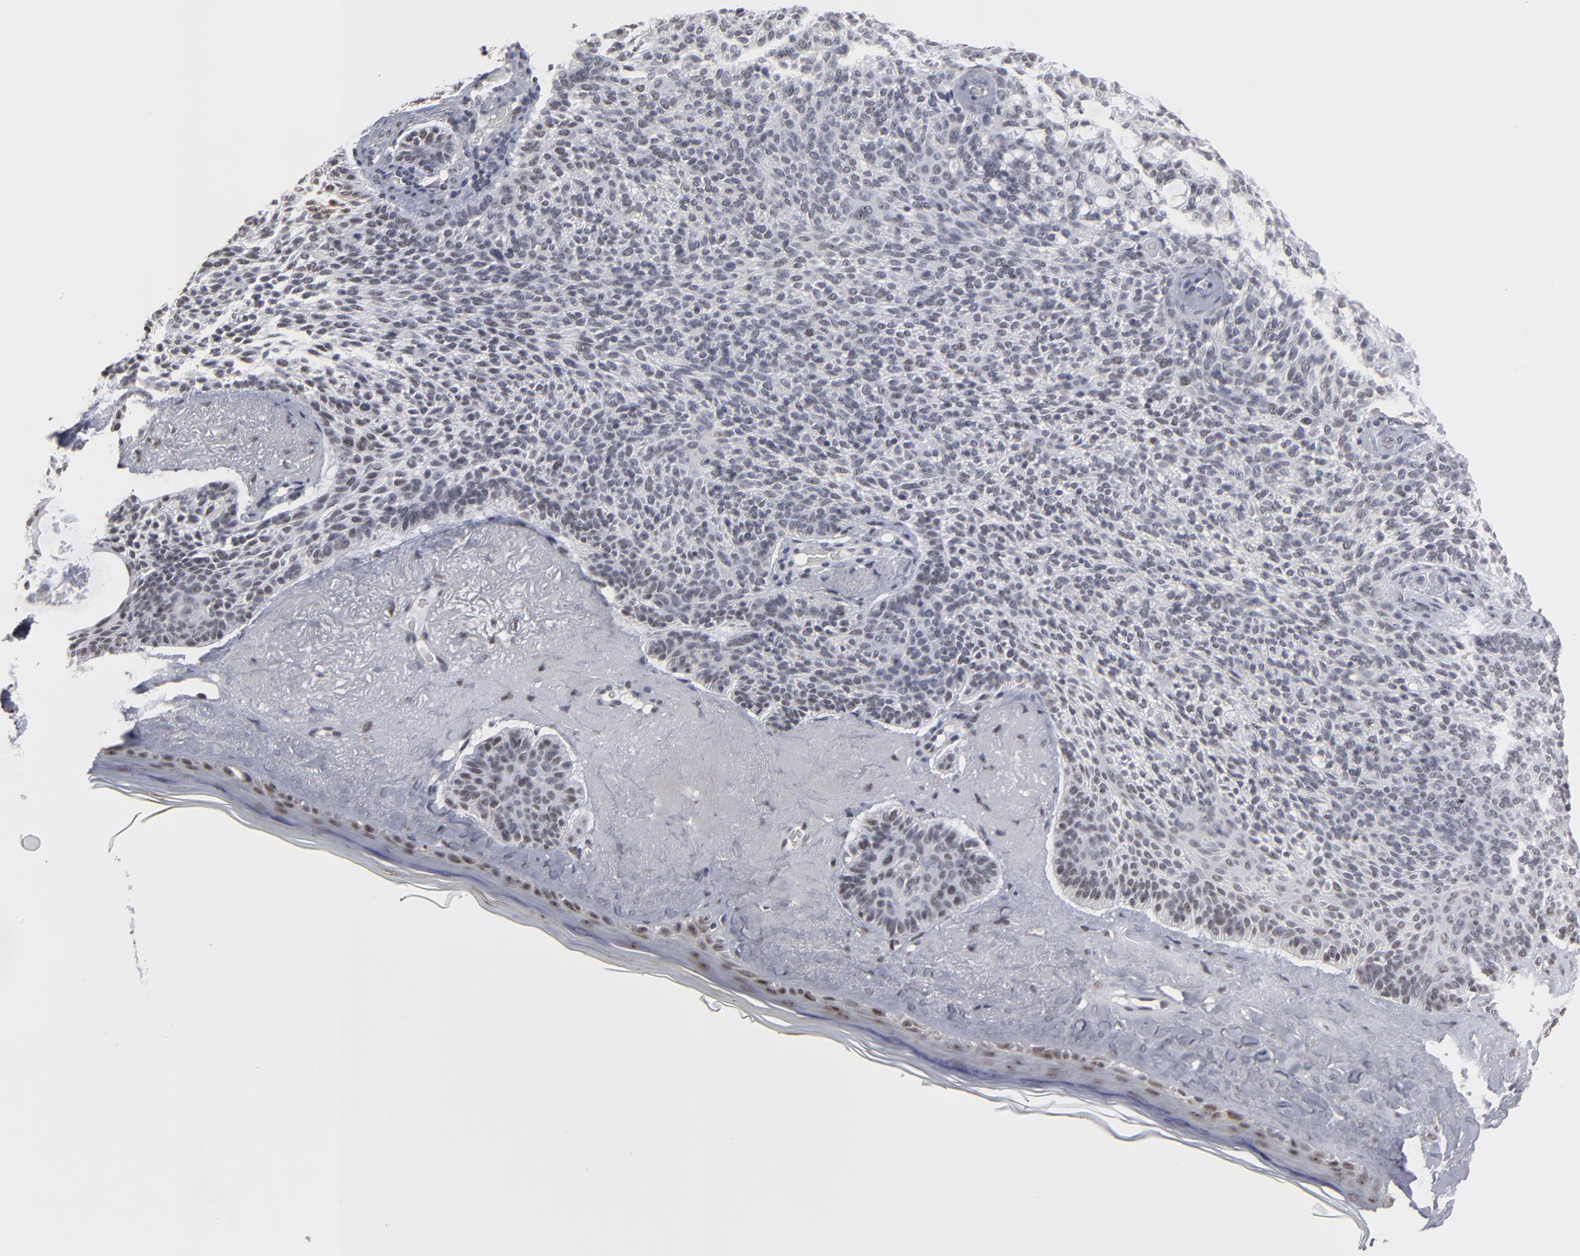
{"staining": {"intensity": "negative", "quantity": "none", "location": "none"}, "tissue": "skin cancer", "cell_type": "Tumor cells", "image_type": "cancer", "snomed": [{"axis": "morphology", "description": "Normal tissue, NOS"}, {"axis": "morphology", "description": "Basal cell carcinoma"}, {"axis": "topography", "description": "Skin"}], "caption": "Human basal cell carcinoma (skin) stained for a protein using IHC shows no staining in tumor cells.", "gene": "SSRP1", "patient": {"sex": "female", "age": 70}}